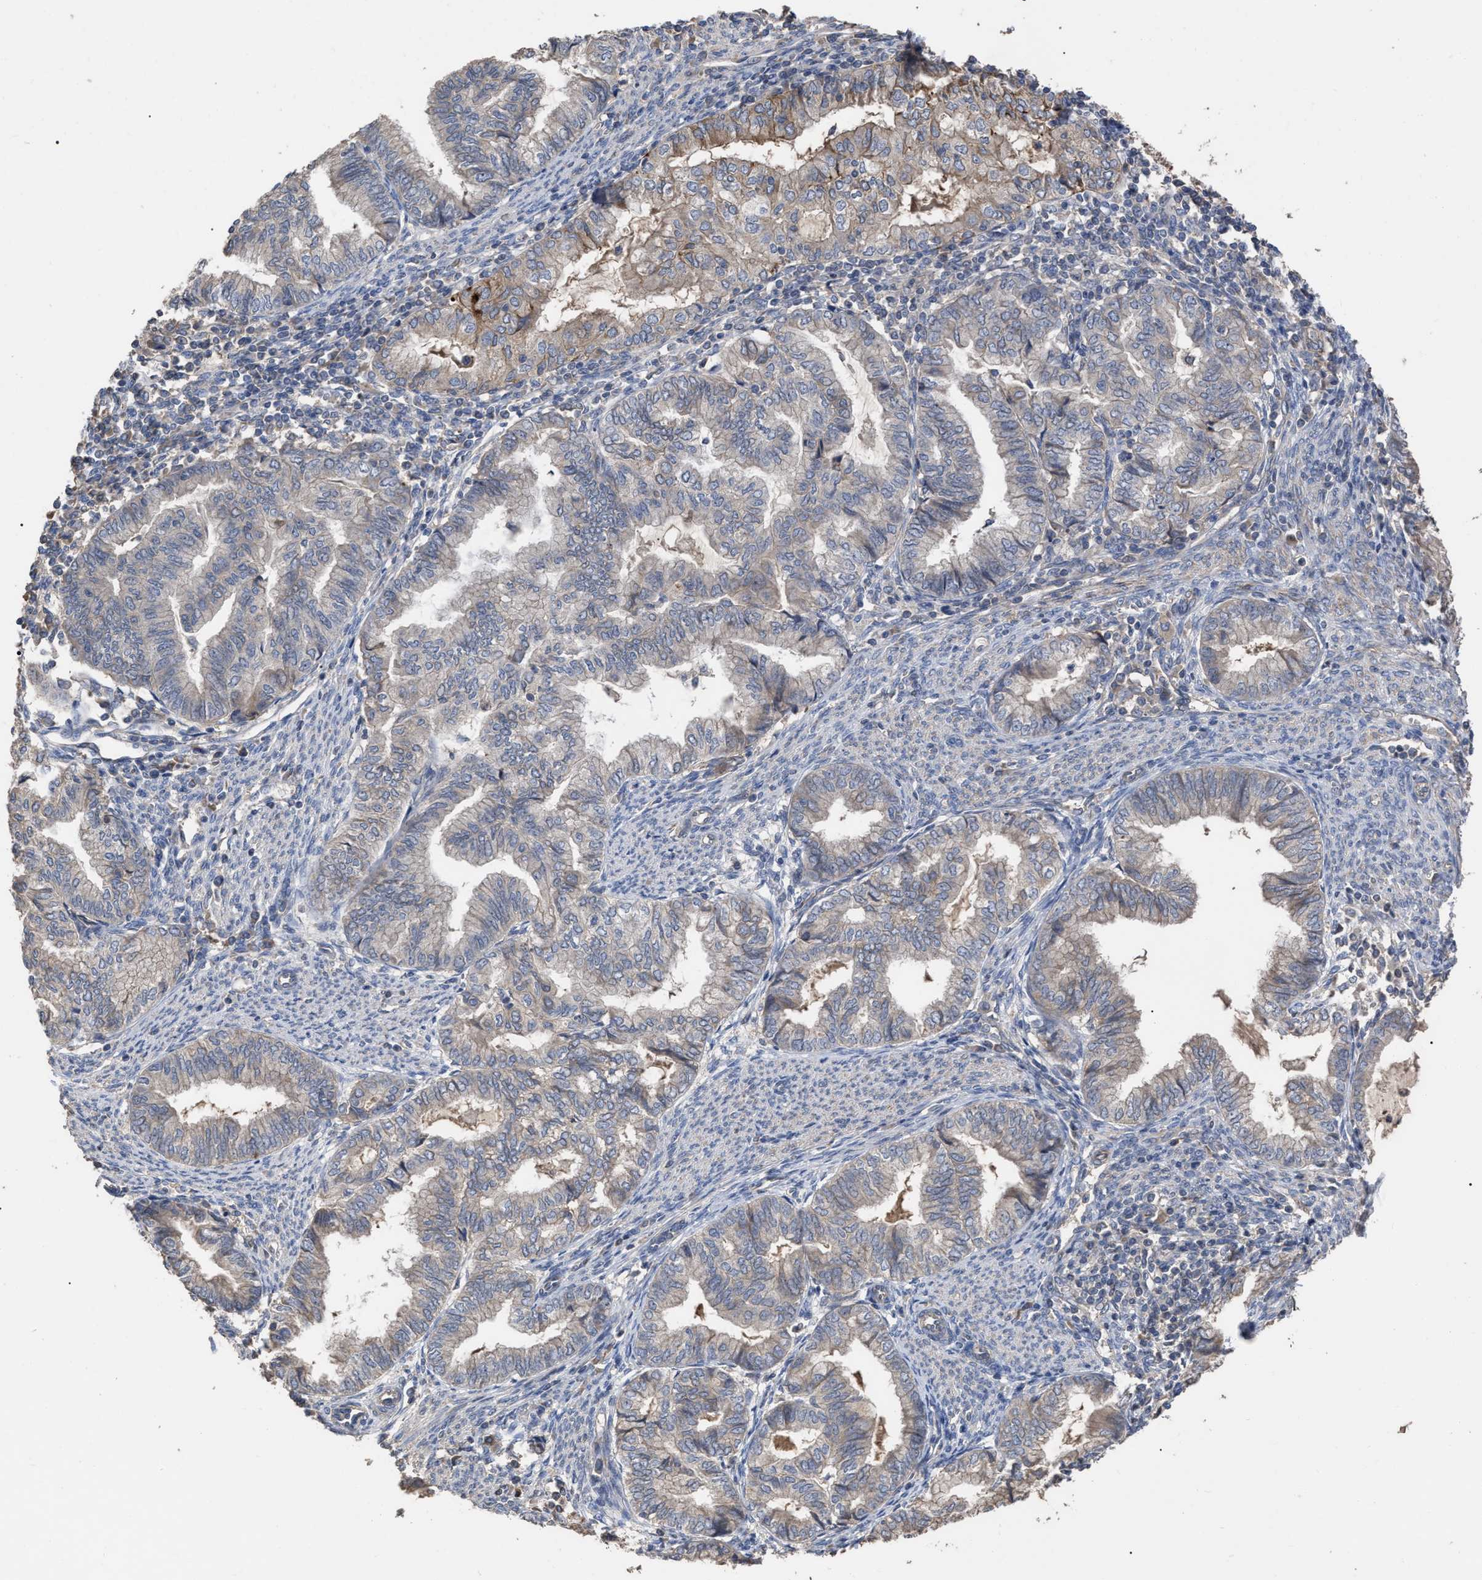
{"staining": {"intensity": "weak", "quantity": "<25%", "location": "cytoplasmic/membranous"}, "tissue": "endometrial cancer", "cell_type": "Tumor cells", "image_type": "cancer", "snomed": [{"axis": "morphology", "description": "Adenocarcinoma, NOS"}, {"axis": "topography", "description": "Endometrium"}], "caption": "IHC micrograph of endometrial cancer (adenocarcinoma) stained for a protein (brown), which demonstrates no positivity in tumor cells.", "gene": "BTN2A1", "patient": {"sex": "female", "age": 79}}